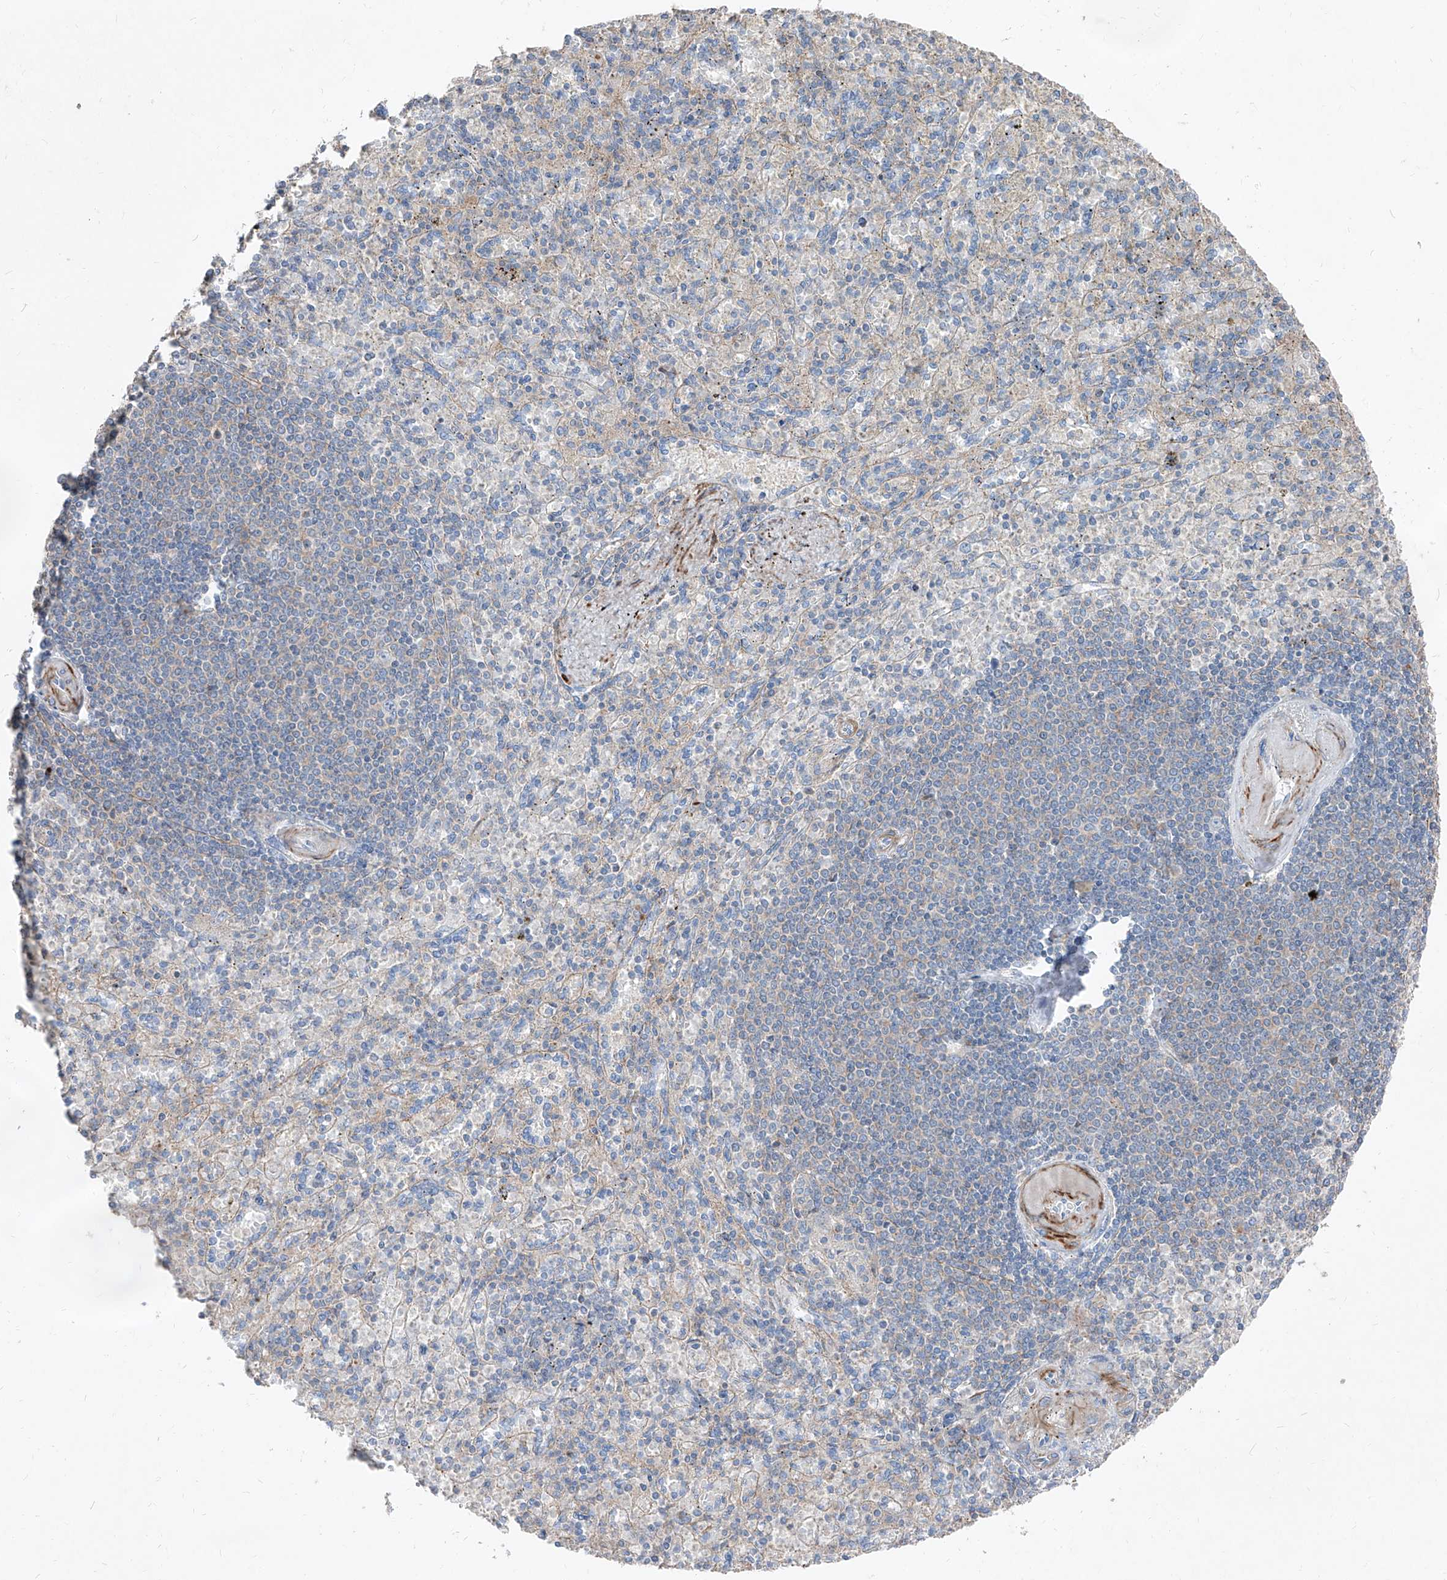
{"staining": {"intensity": "negative", "quantity": "none", "location": "none"}, "tissue": "spleen", "cell_type": "Cells in red pulp", "image_type": "normal", "snomed": [{"axis": "morphology", "description": "Normal tissue, NOS"}, {"axis": "topography", "description": "Spleen"}], "caption": "The micrograph reveals no staining of cells in red pulp in benign spleen. Brightfield microscopy of immunohistochemistry (IHC) stained with DAB (brown) and hematoxylin (blue), captured at high magnification.", "gene": "UFD1", "patient": {"sex": "female", "age": 74}}